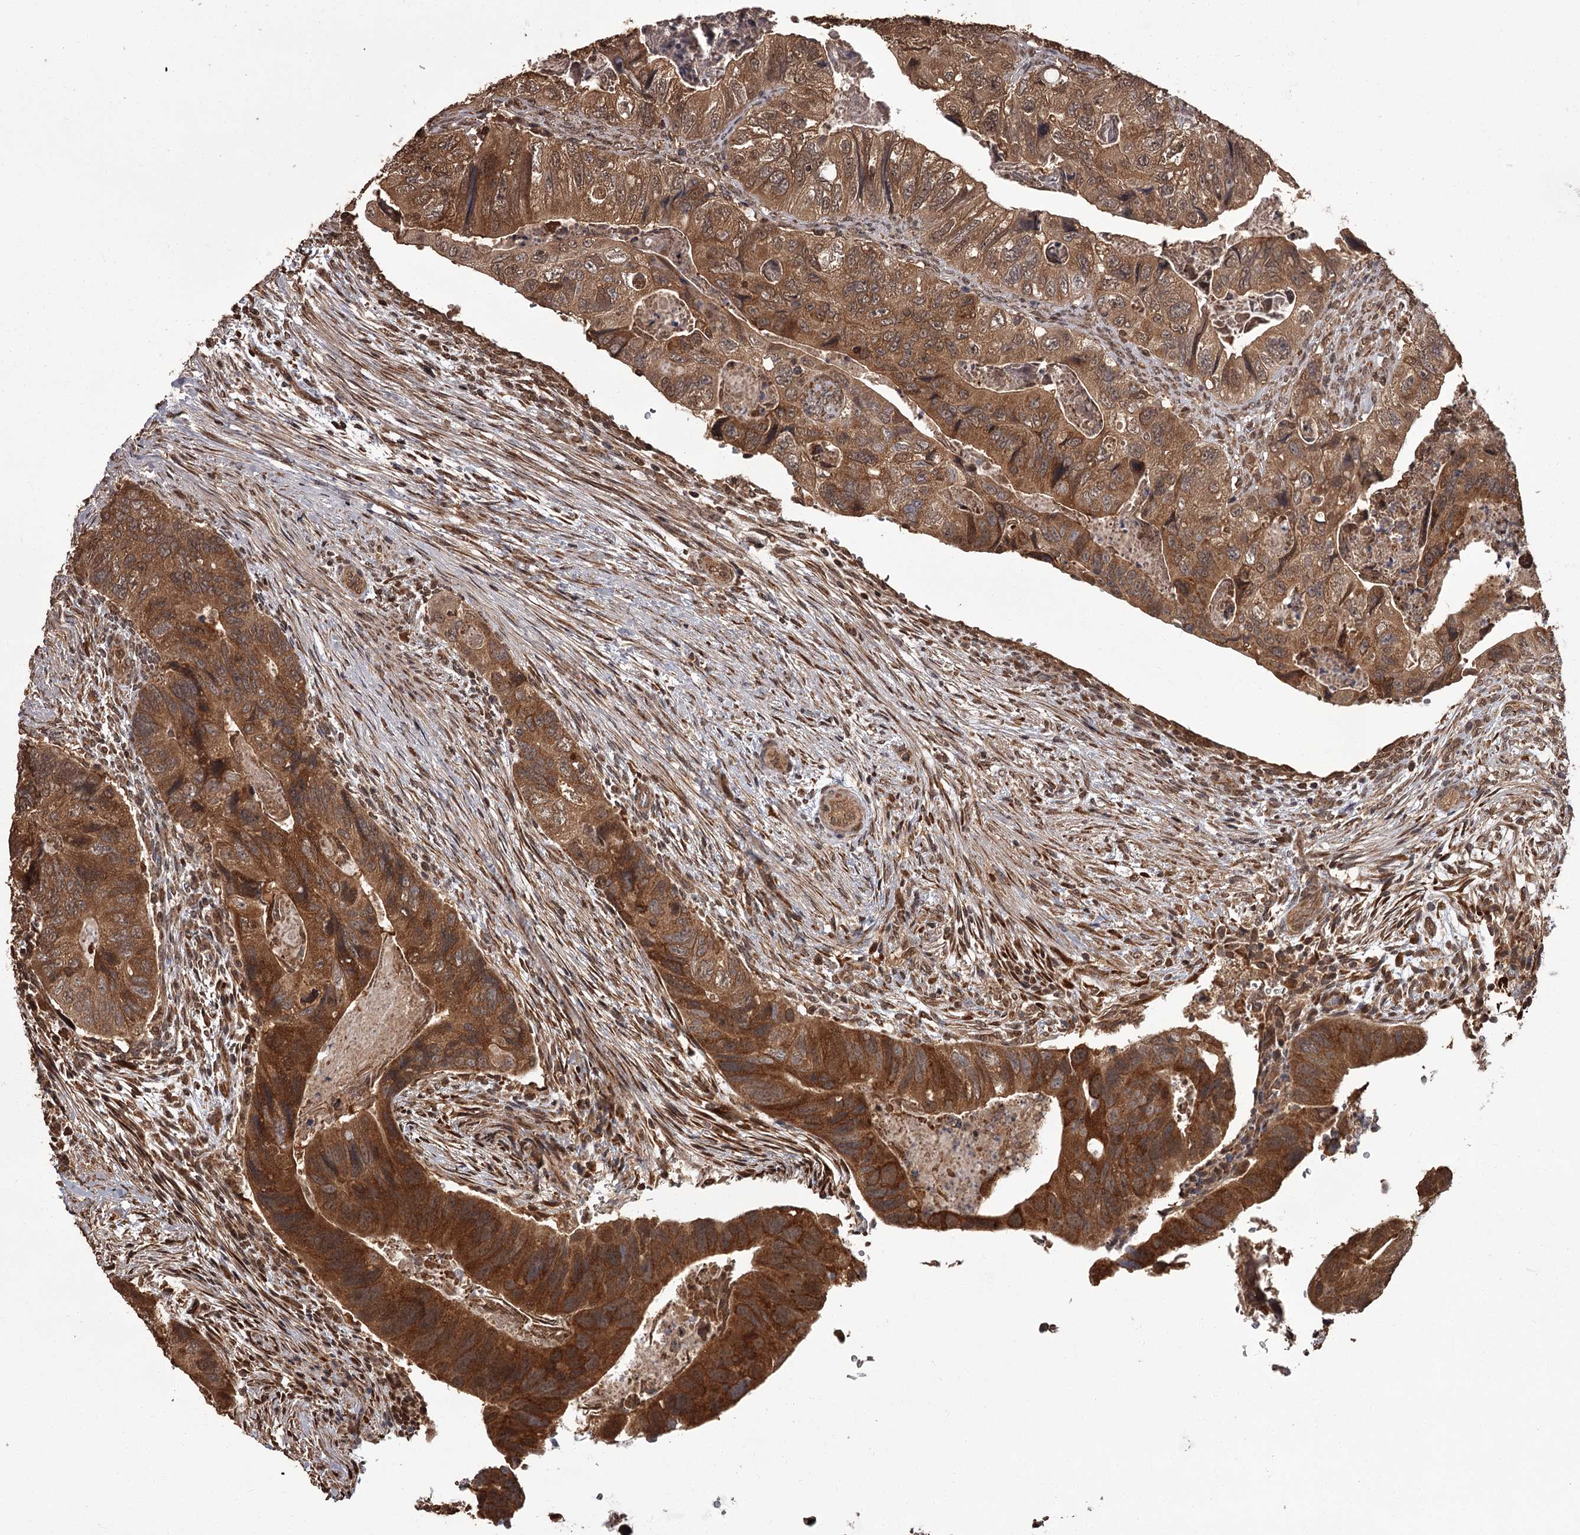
{"staining": {"intensity": "strong", "quantity": ">75%", "location": "cytoplasmic/membranous,nuclear"}, "tissue": "colorectal cancer", "cell_type": "Tumor cells", "image_type": "cancer", "snomed": [{"axis": "morphology", "description": "Adenocarcinoma, NOS"}, {"axis": "topography", "description": "Rectum"}], "caption": "Immunohistochemistry (IHC) histopathology image of human colorectal cancer stained for a protein (brown), which shows high levels of strong cytoplasmic/membranous and nuclear expression in about >75% of tumor cells.", "gene": "NPRL2", "patient": {"sex": "male", "age": 63}}